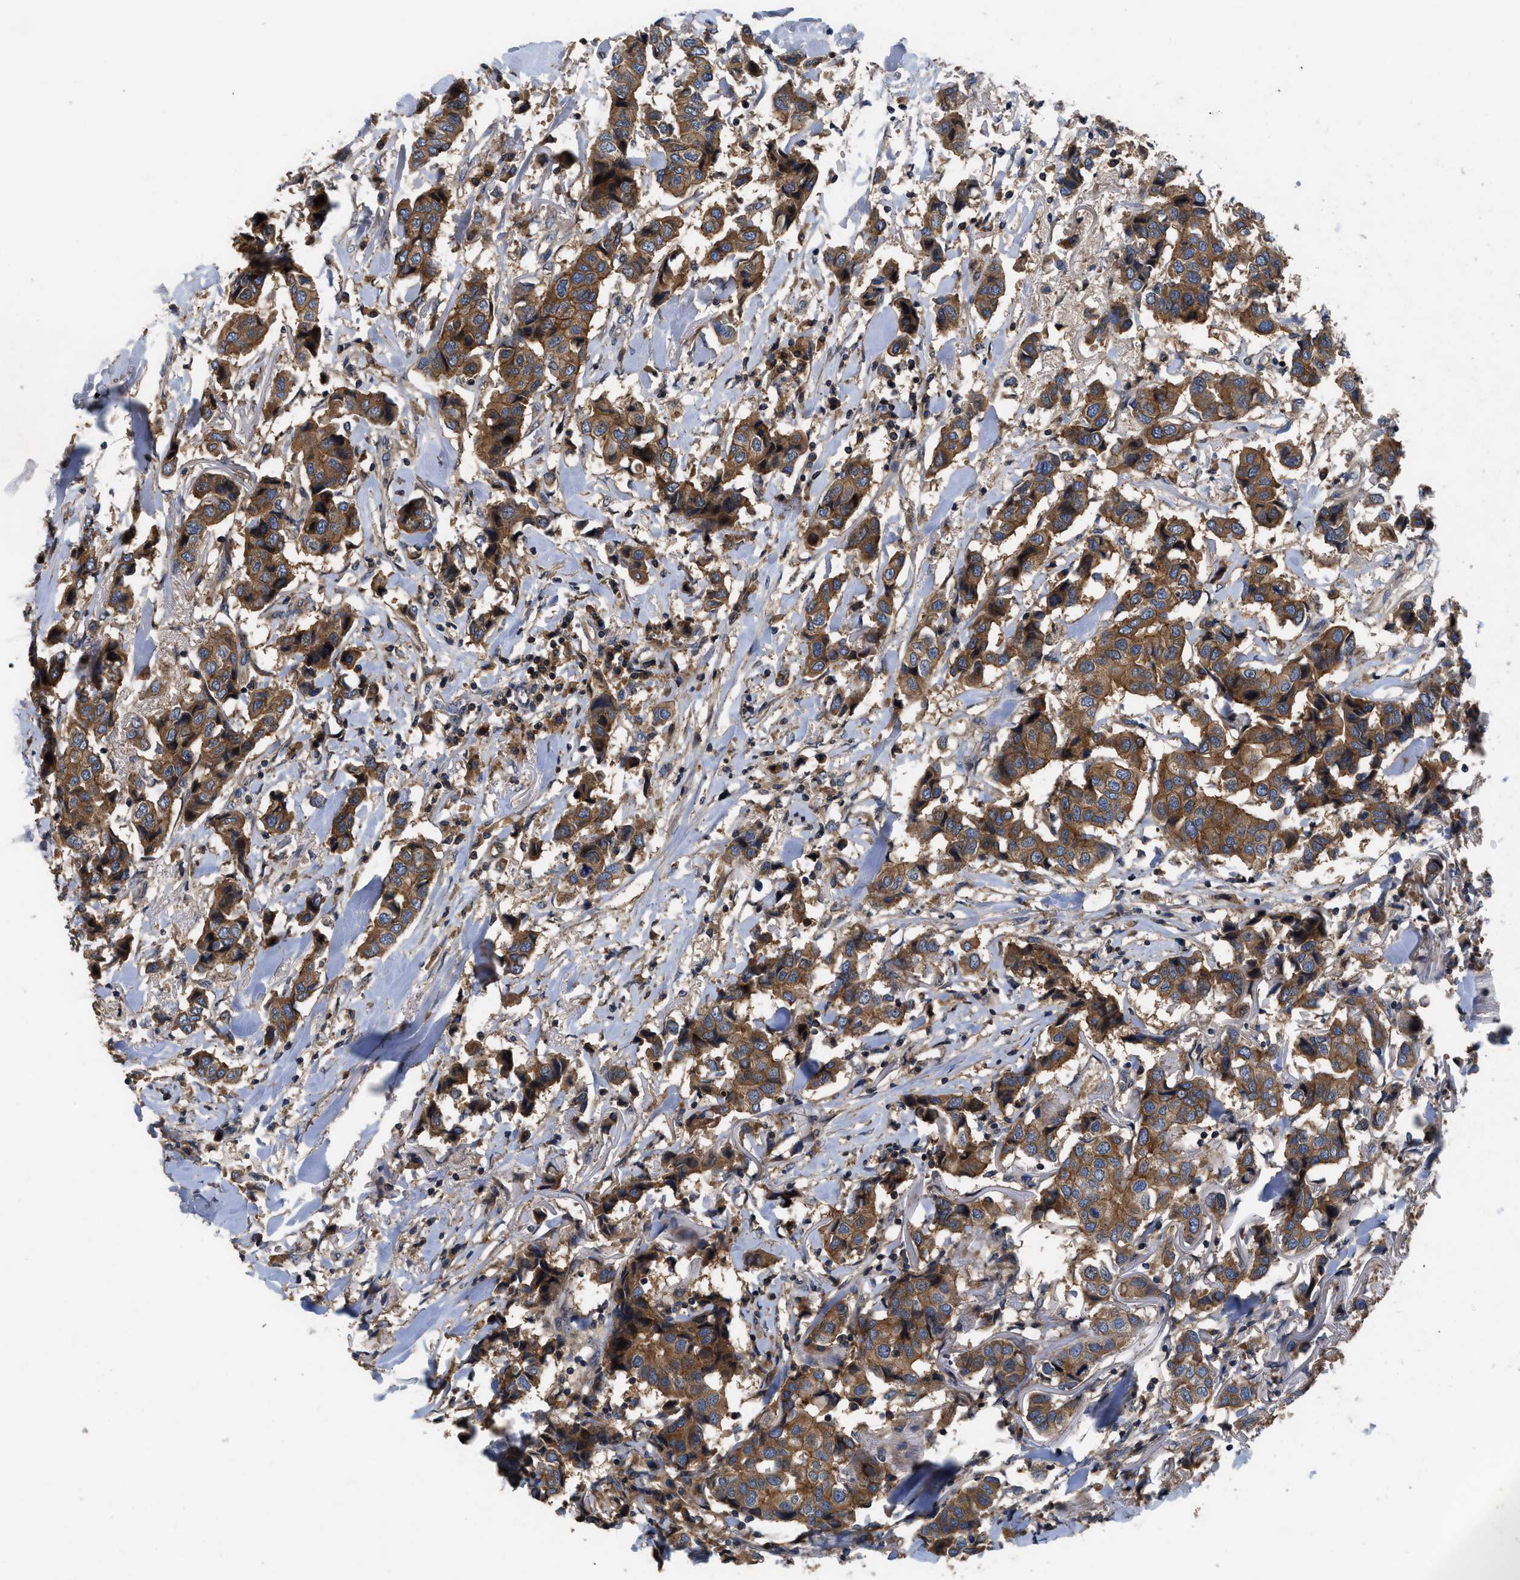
{"staining": {"intensity": "strong", "quantity": ">75%", "location": "cytoplasmic/membranous"}, "tissue": "breast cancer", "cell_type": "Tumor cells", "image_type": "cancer", "snomed": [{"axis": "morphology", "description": "Duct carcinoma"}, {"axis": "topography", "description": "Breast"}], "caption": "The image demonstrates a brown stain indicating the presence of a protein in the cytoplasmic/membranous of tumor cells in breast intraductal carcinoma.", "gene": "CNNM3", "patient": {"sex": "female", "age": 80}}